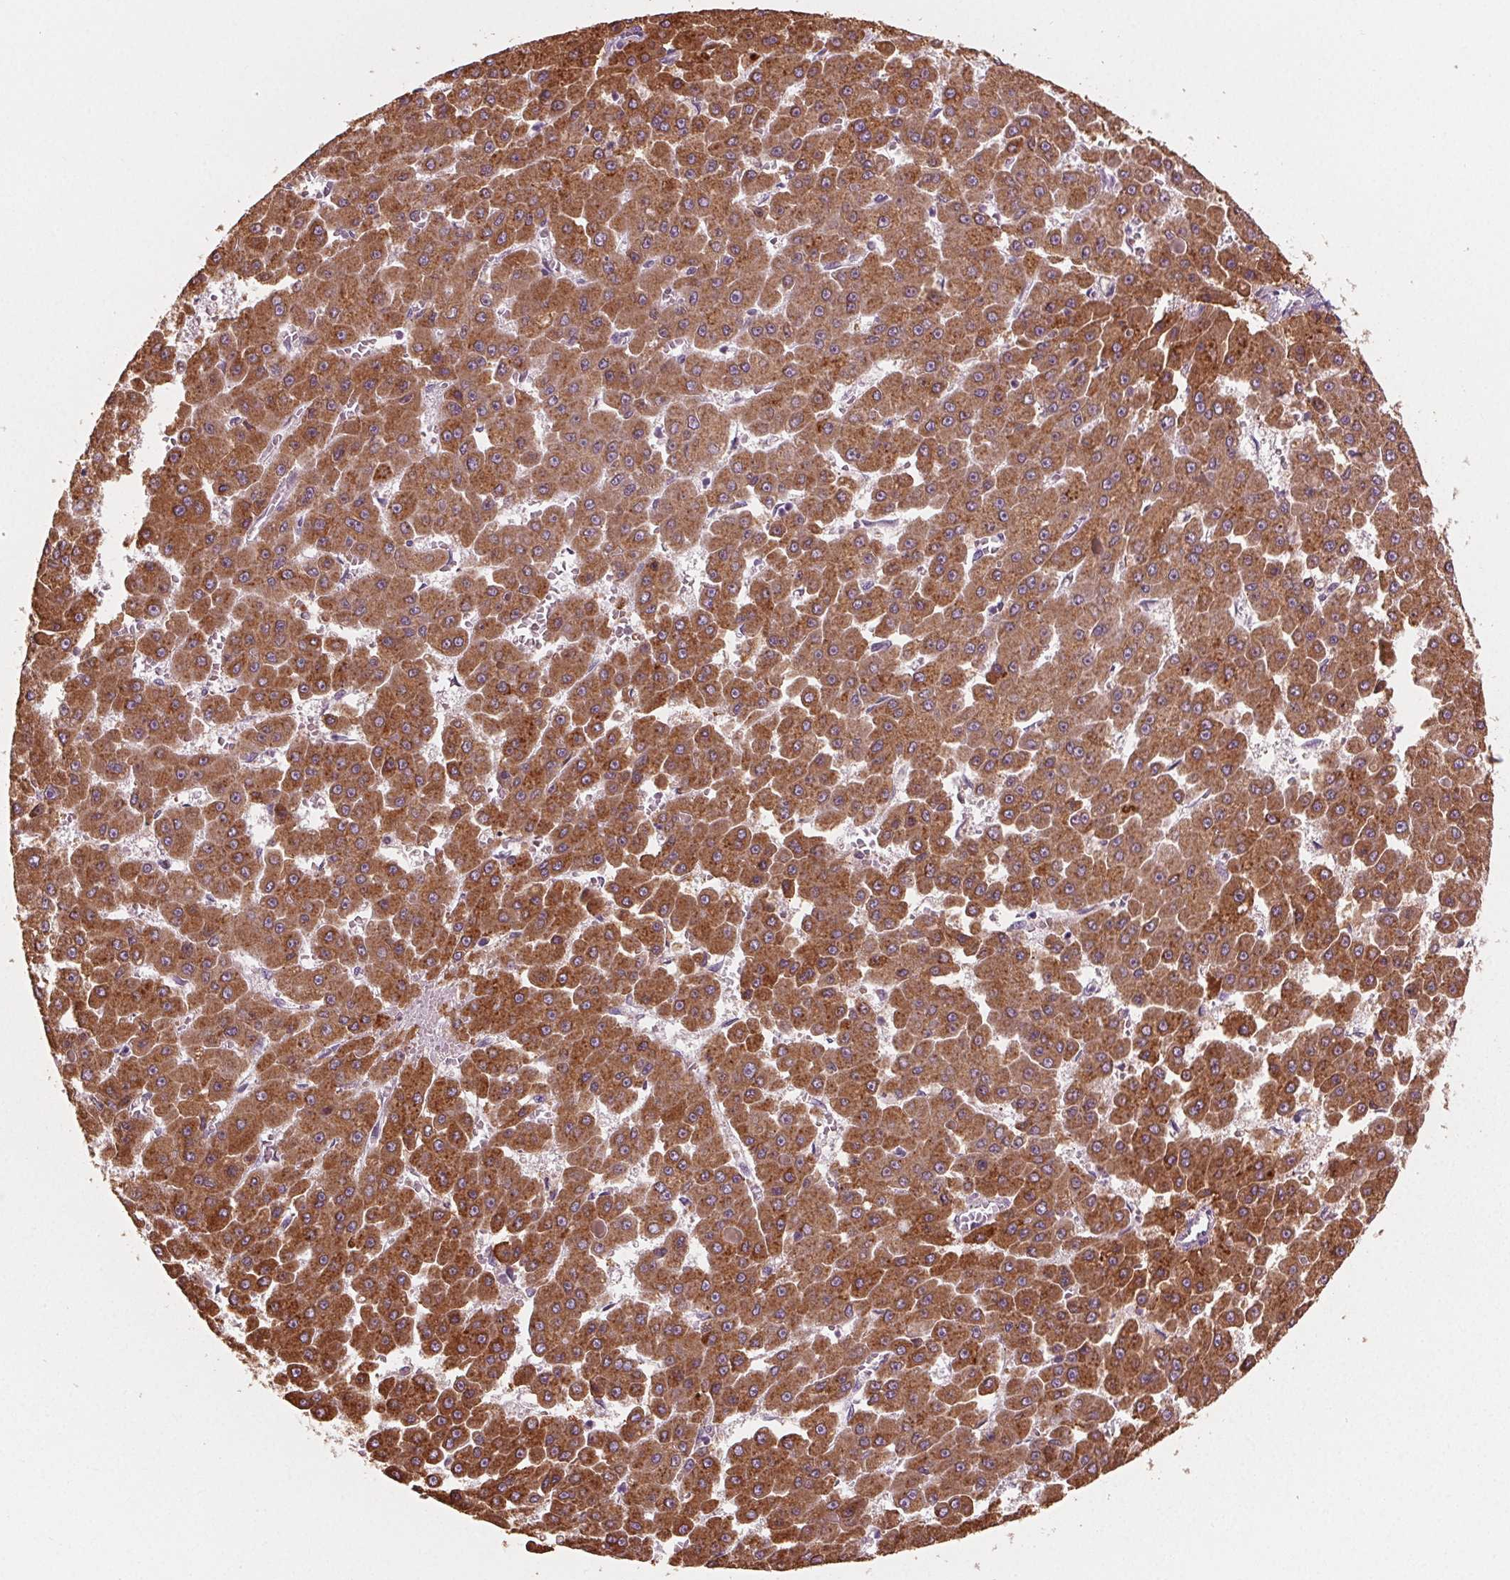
{"staining": {"intensity": "strong", "quantity": ">75%", "location": "cytoplasmic/membranous"}, "tissue": "liver cancer", "cell_type": "Tumor cells", "image_type": "cancer", "snomed": [{"axis": "morphology", "description": "Carcinoma, Hepatocellular, NOS"}, {"axis": "topography", "description": "Liver"}], "caption": "Immunohistochemical staining of human liver cancer shows strong cytoplasmic/membranous protein positivity in approximately >75% of tumor cells.", "gene": "PRAP1", "patient": {"sex": "male", "age": 78}}